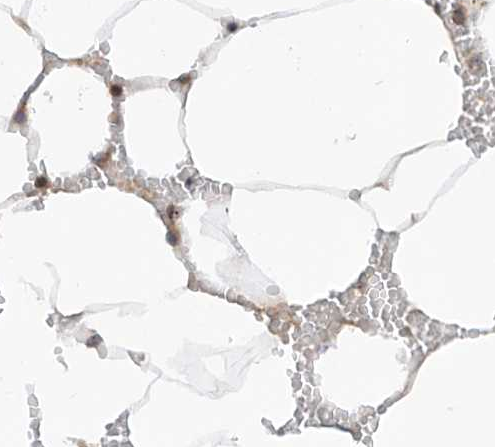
{"staining": {"intensity": "moderate", "quantity": "25%-75%", "location": "nuclear"}, "tissue": "bone marrow", "cell_type": "Hematopoietic cells", "image_type": "normal", "snomed": [{"axis": "morphology", "description": "Normal tissue, NOS"}, {"axis": "topography", "description": "Bone marrow"}], "caption": "Immunohistochemistry (DAB) staining of unremarkable bone marrow shows moderate nuclear protein staining in approximately 25%-75% of hematopoietic cells.", "gene": "C1orf131", "patient": {"sex": "male", "age": 70}}